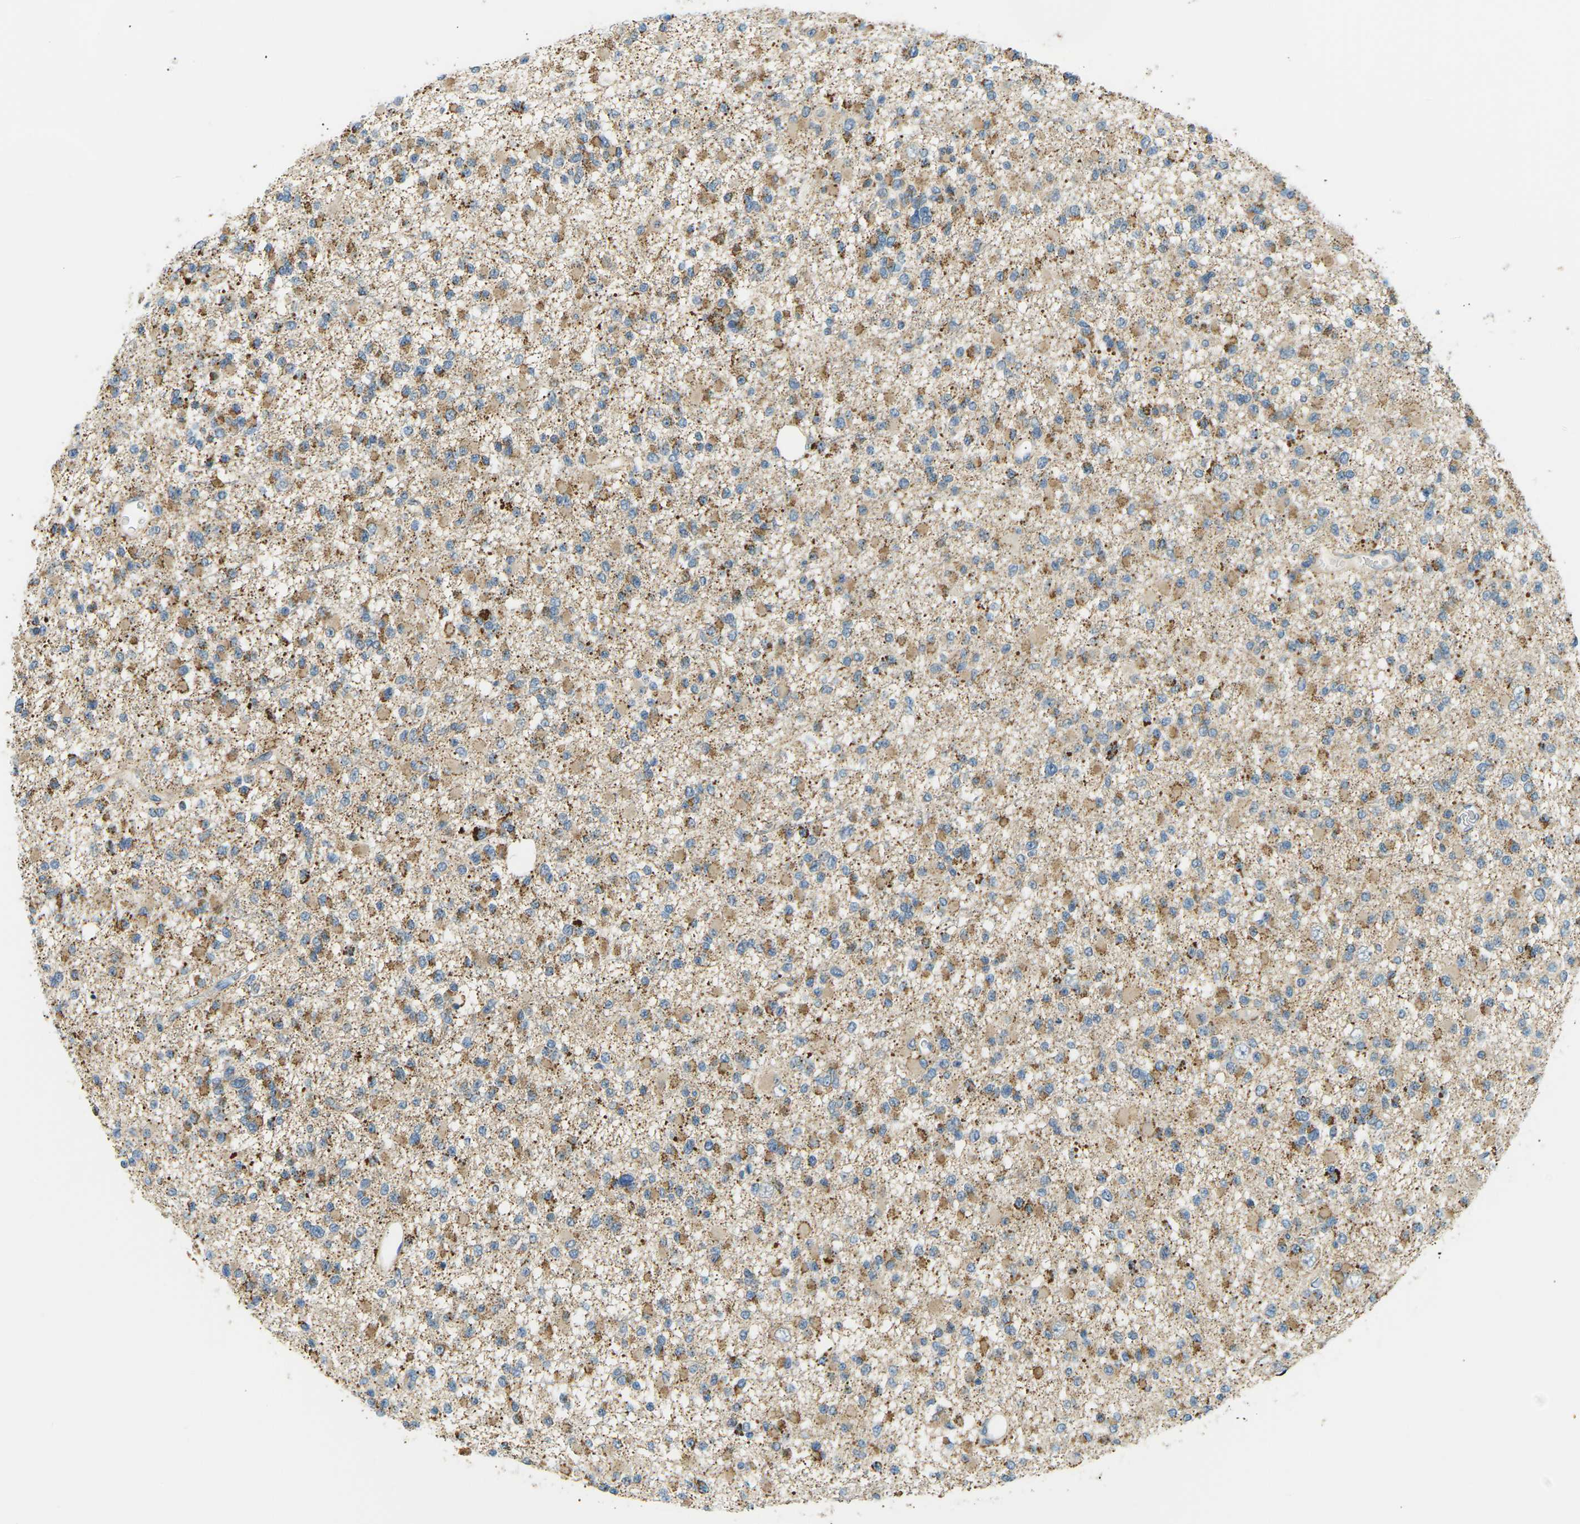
{"staining": {"intensity": "moderate", "quantity": "25%-75%", "location": "cytoplasmic/membranous"}, "tissue": "glioma", "cell_type": "Tumor cells", "image_type": "cancer", "snomed": [{"axis": "morphology", "description": "Glioma, malignant, Low grade"}, {"axis": "topography", "description": "Brain"}], "caption": "Immunohistochemistry (IHC) micrograph of glioma stained for a protein (brown), which displays medium levels of moderate cytoplasmic/membranous positivity in approximately 25%-75% of tumor cells.", "gene": "TBC1D8", "patient": {"sex": "female", "age": 22}}